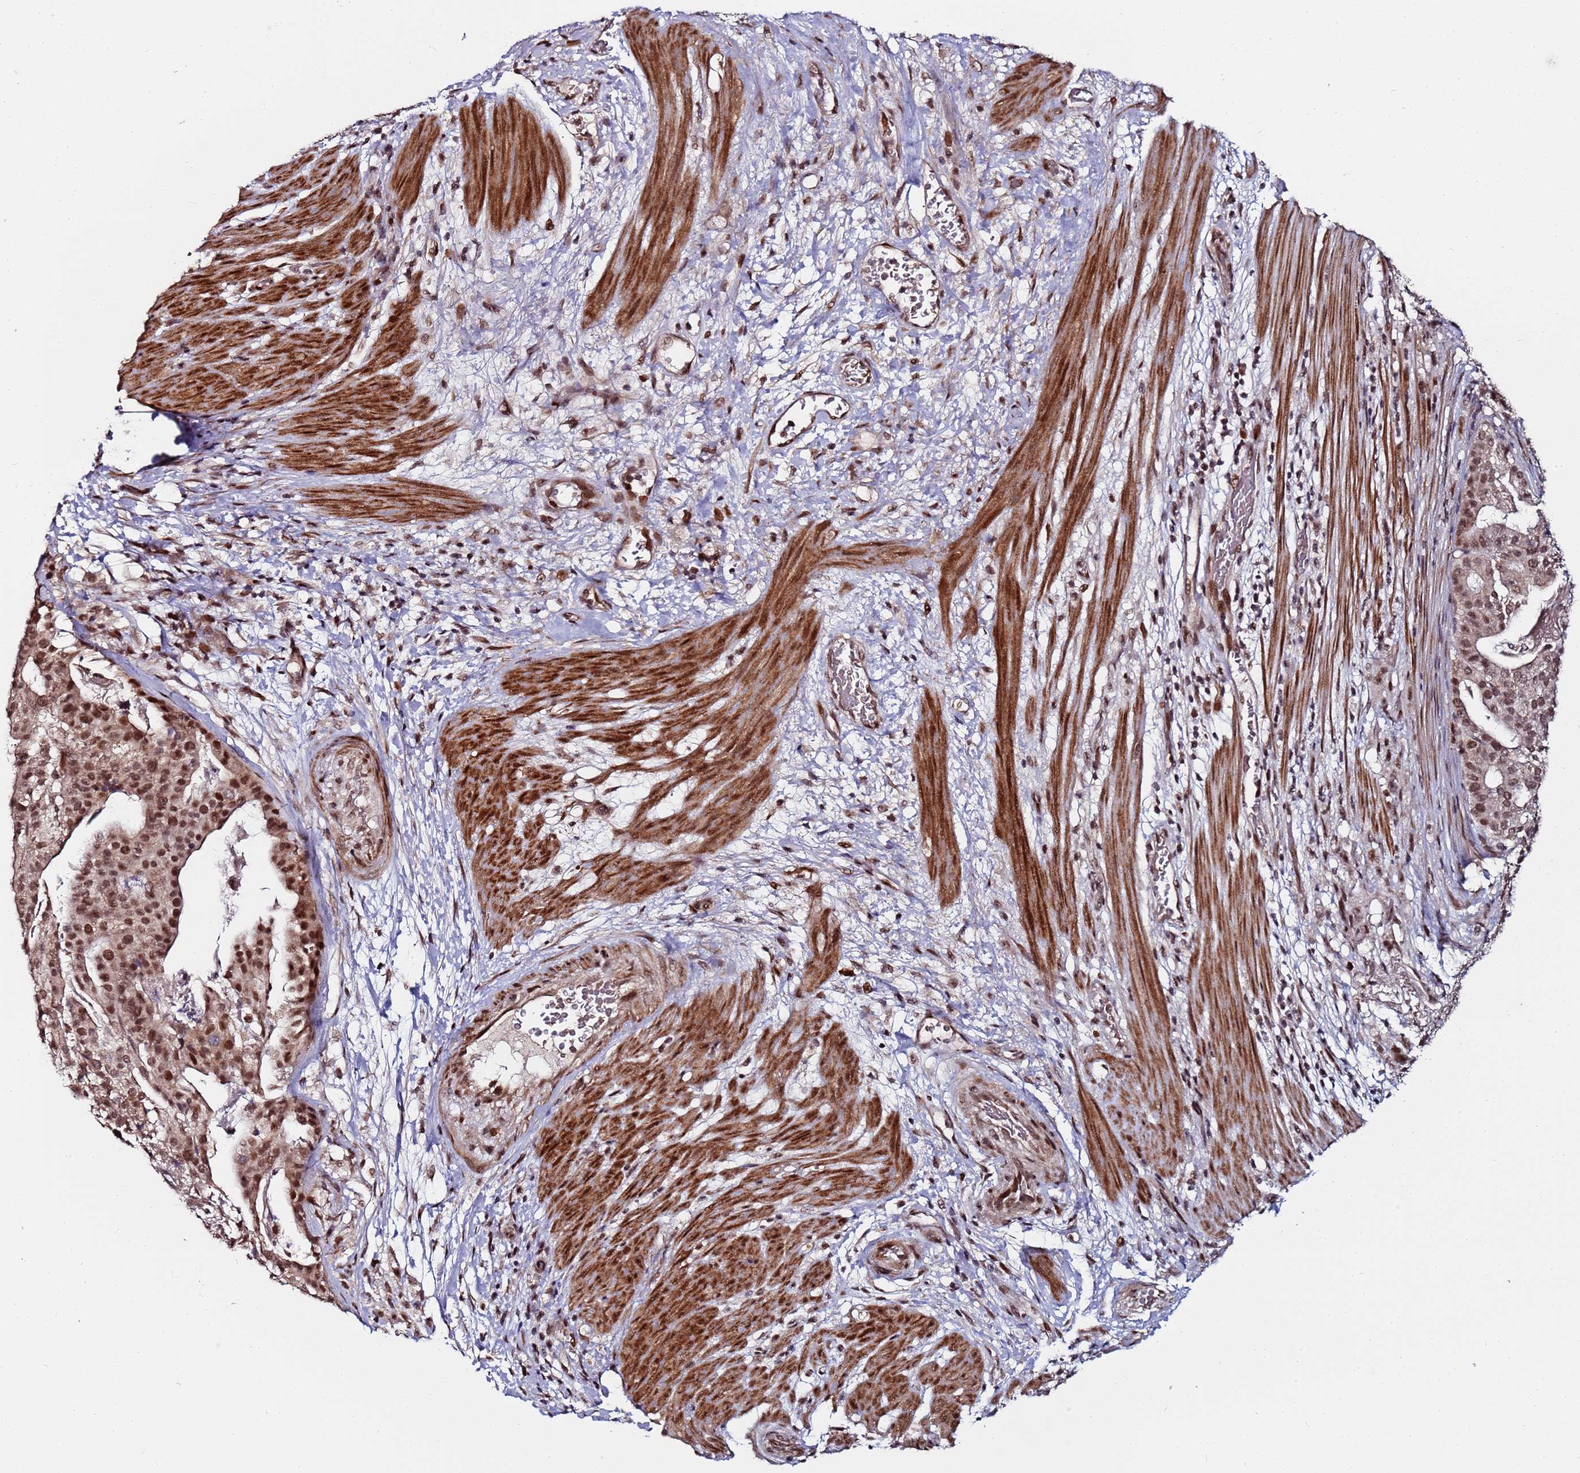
{"staining": {"intensity": "moderate", "quantity": ">75%", "location": "nuclear"}, "tissue": "stomach cancer", "cell_type": "Tumor cells", "image_type": "cancer", "snomed": [{"axis": "morphology", "description": "Adenocarcinoma, NOS"}, {"axis": "topography", "description": "Stomach"}], "caption": "Stomach cancer (adenocarcinoma) tissue reveals moderate nuclear staining in about >75% of tumor cells", "gene": "PPM1H", "patient": {"sex": "male", "age": 48}}